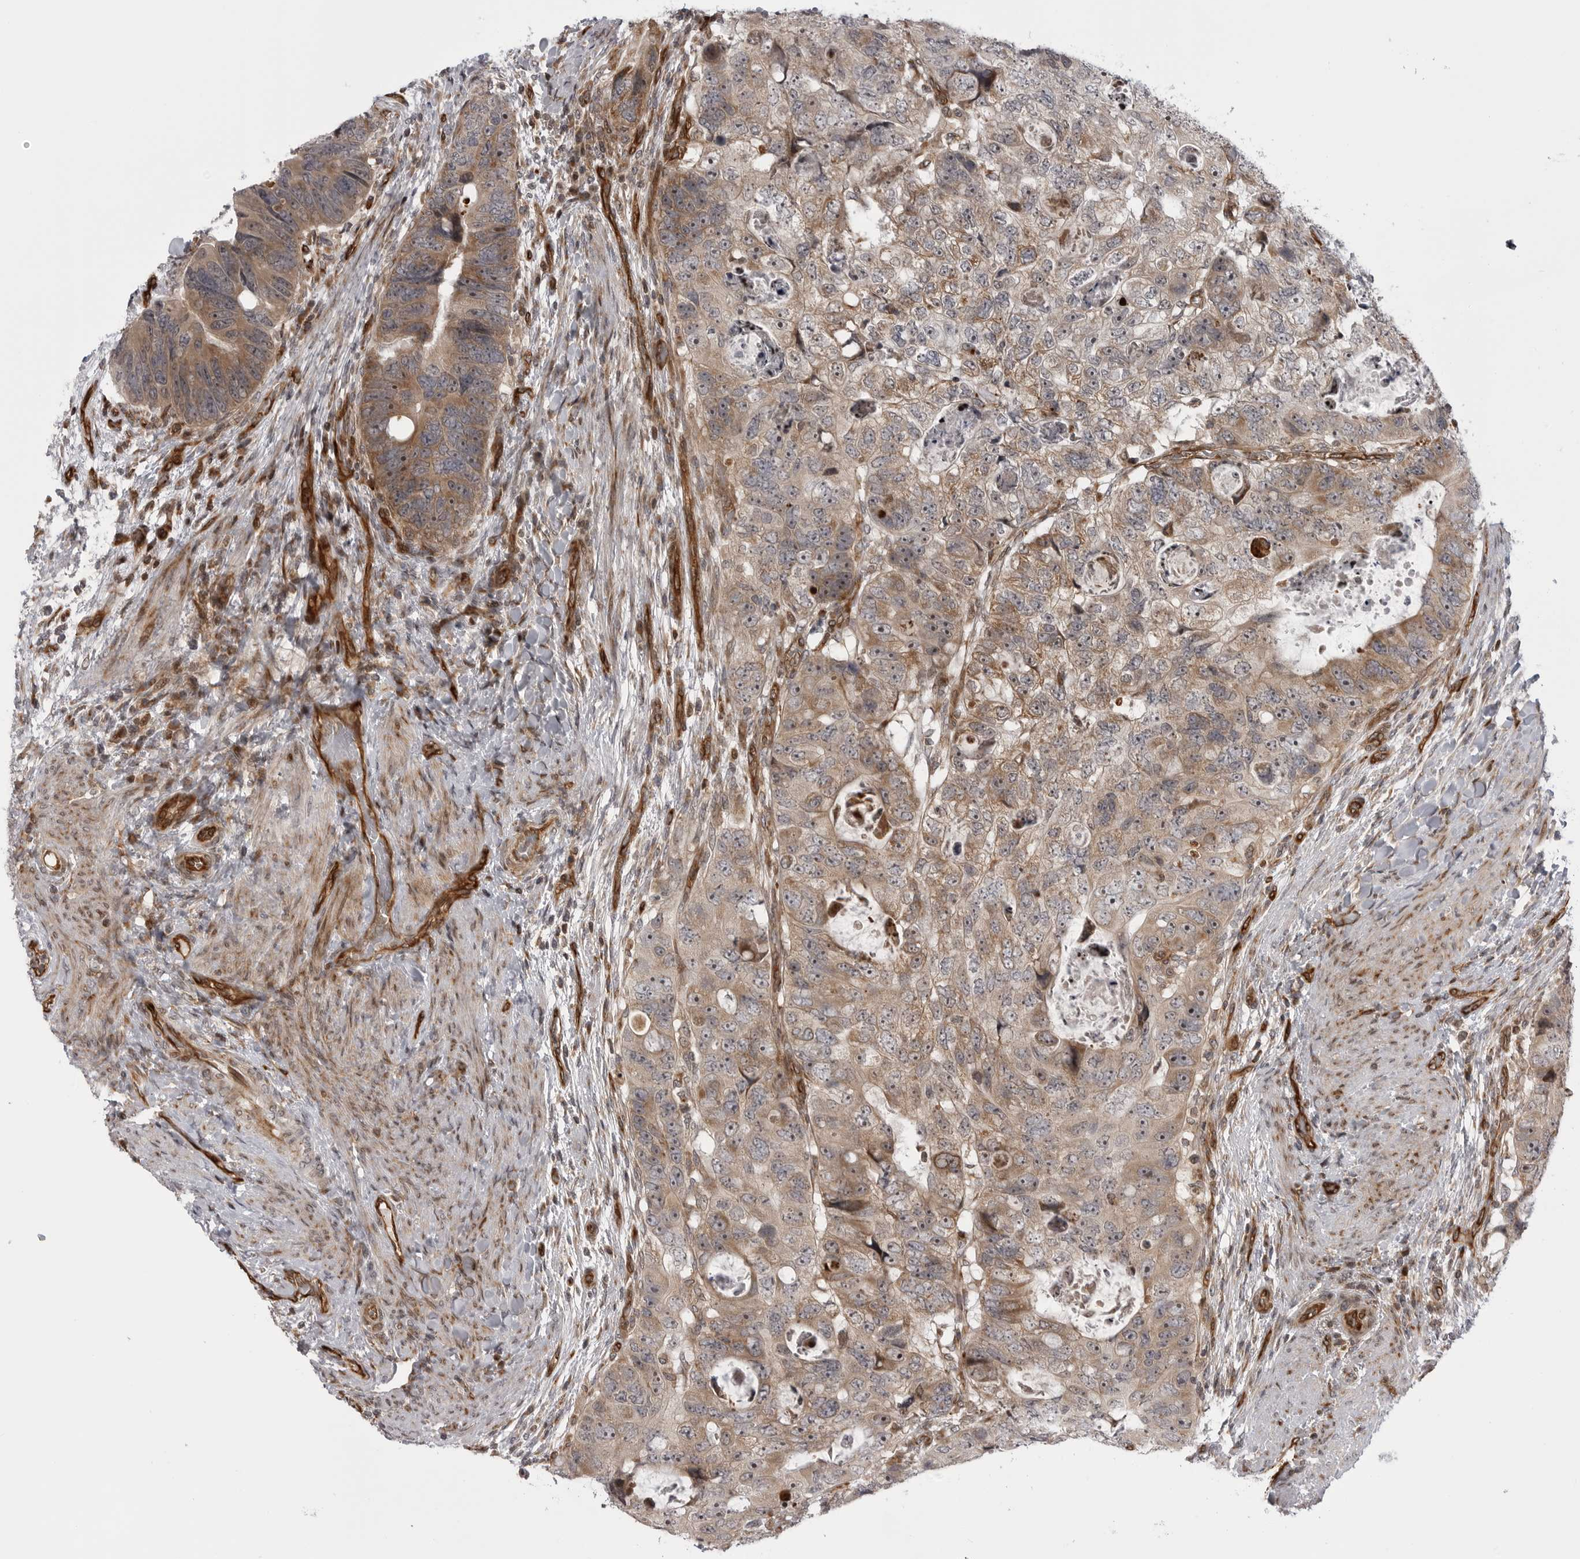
{"staining": {"intensity": "weak", "quantity": ">75%", "location": "cytoplasmic/membranous"}, "tissue": "colorectal cancer", "cell_type": "Tumor cells", "image_type": "cancer", "snomed": [{"axis": "morphology", "description": "Adenocarcinoma, NOS"}, {"axis": "topography", "description": "Rectum"}], "caption": "Protein expression analysis of human adenocarcinoma (colorectal) reveals weak cytoplasmic/membranous expression in approximately >75% of tumor cells.", "gene": "ABL1", "patient": {"sex": "male", "age": 59}}